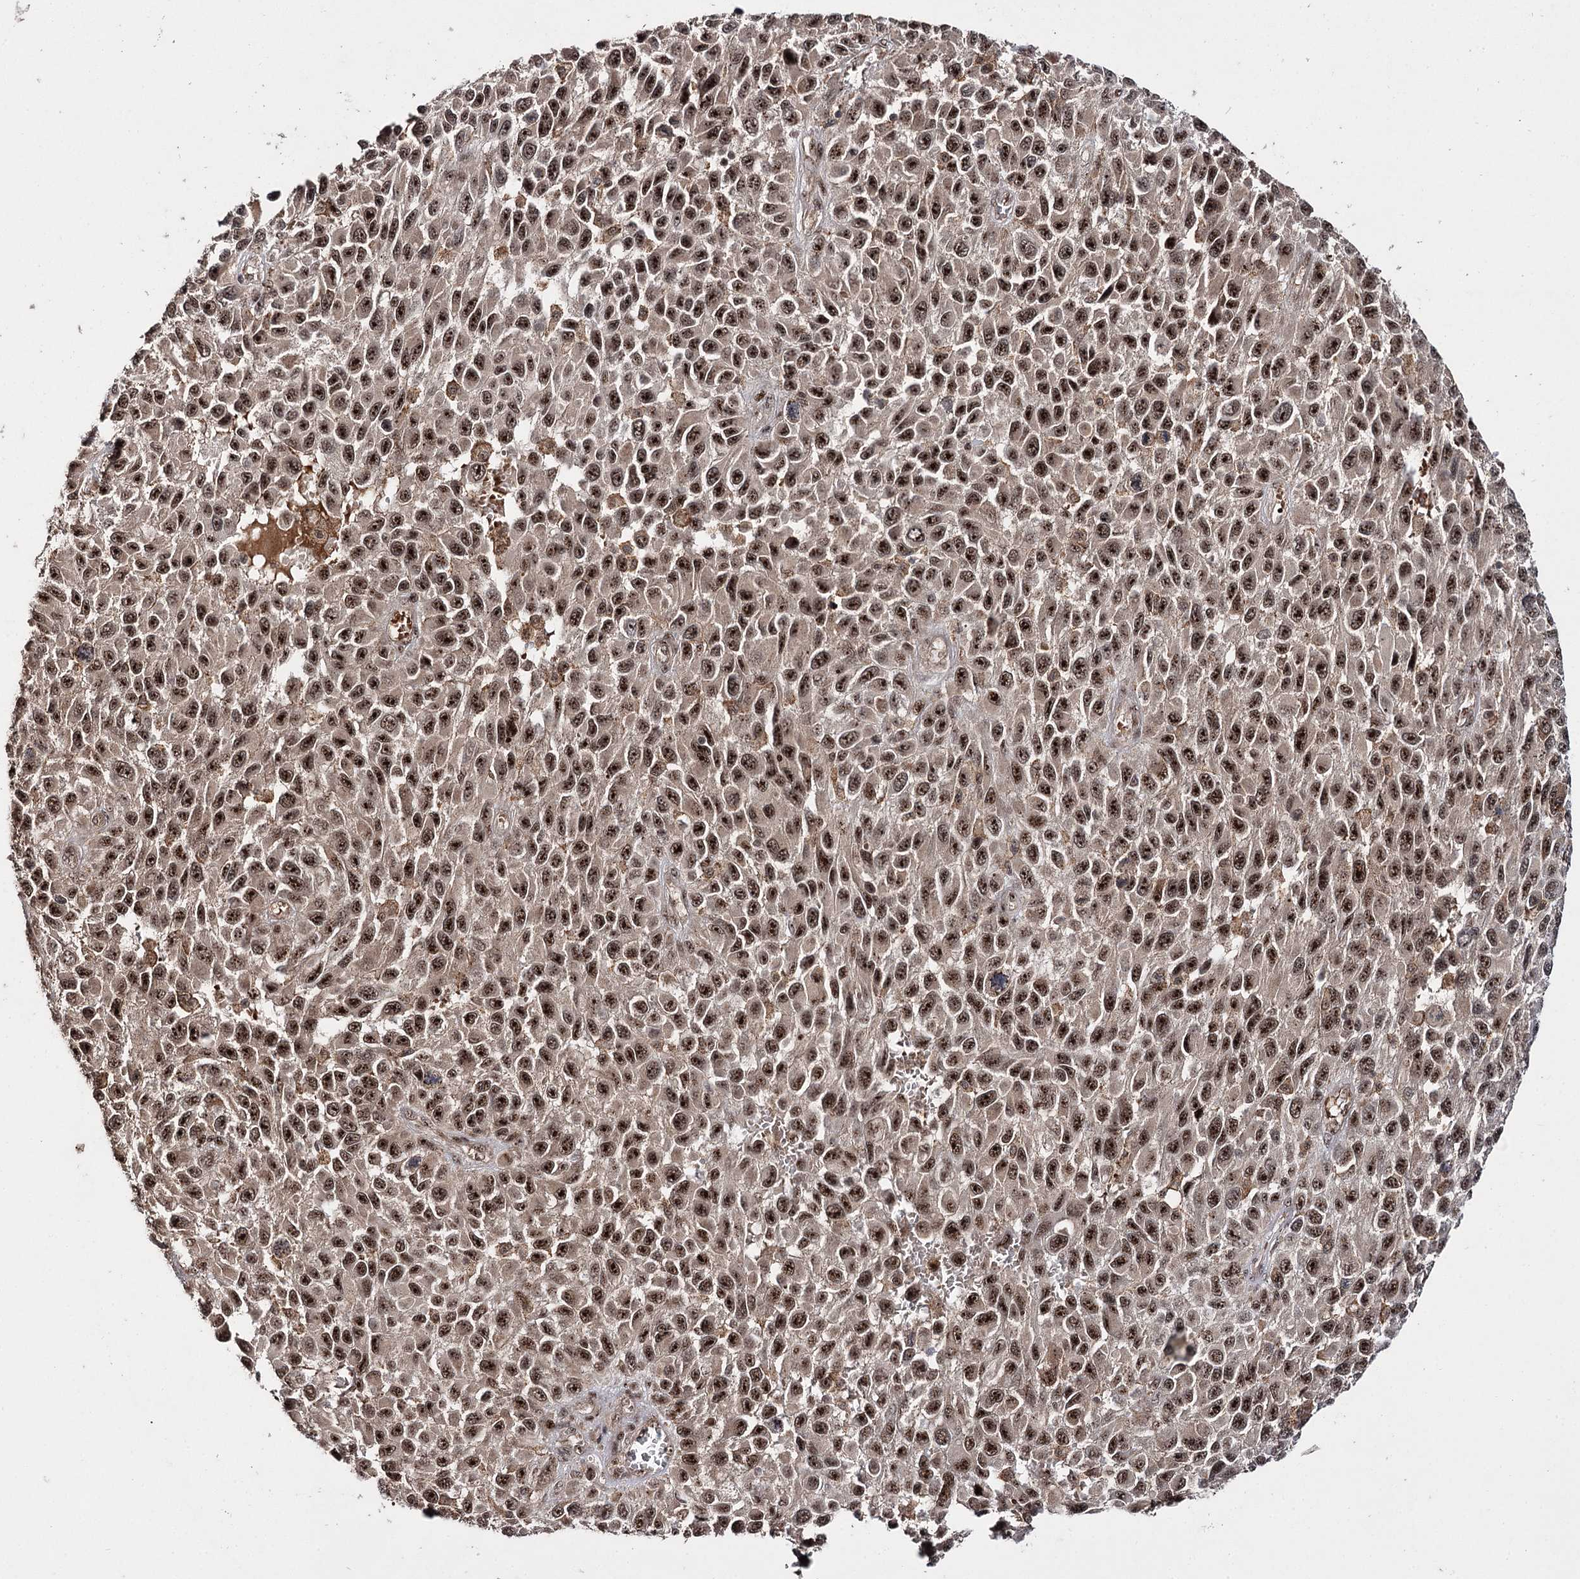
{"staining": {"intensity": "strong", "quantity": ">75%", "location": "nuclear"}, "tissue": "melanoma", "cell_type": "Tumor cells", "image_type": "cancer", "snomed": [{"axis": "morphology", "description": "Normal tissue, NOS"}, {"axis": "morphology", "description": "Malignant melanoma, NOS"}, {"axis": "topography", "description": "Skin"}], "caption": "IHC histopathology image of neoplastic tissue: human melanoma stained using immunohistochemistry reveals high levels of strong protein expression localized specifically in the nuclear of tumor cells, appearing as a nuclear brown color.", "gene": "MKNK2", "patient": {"sex": "female", "age": 96}}